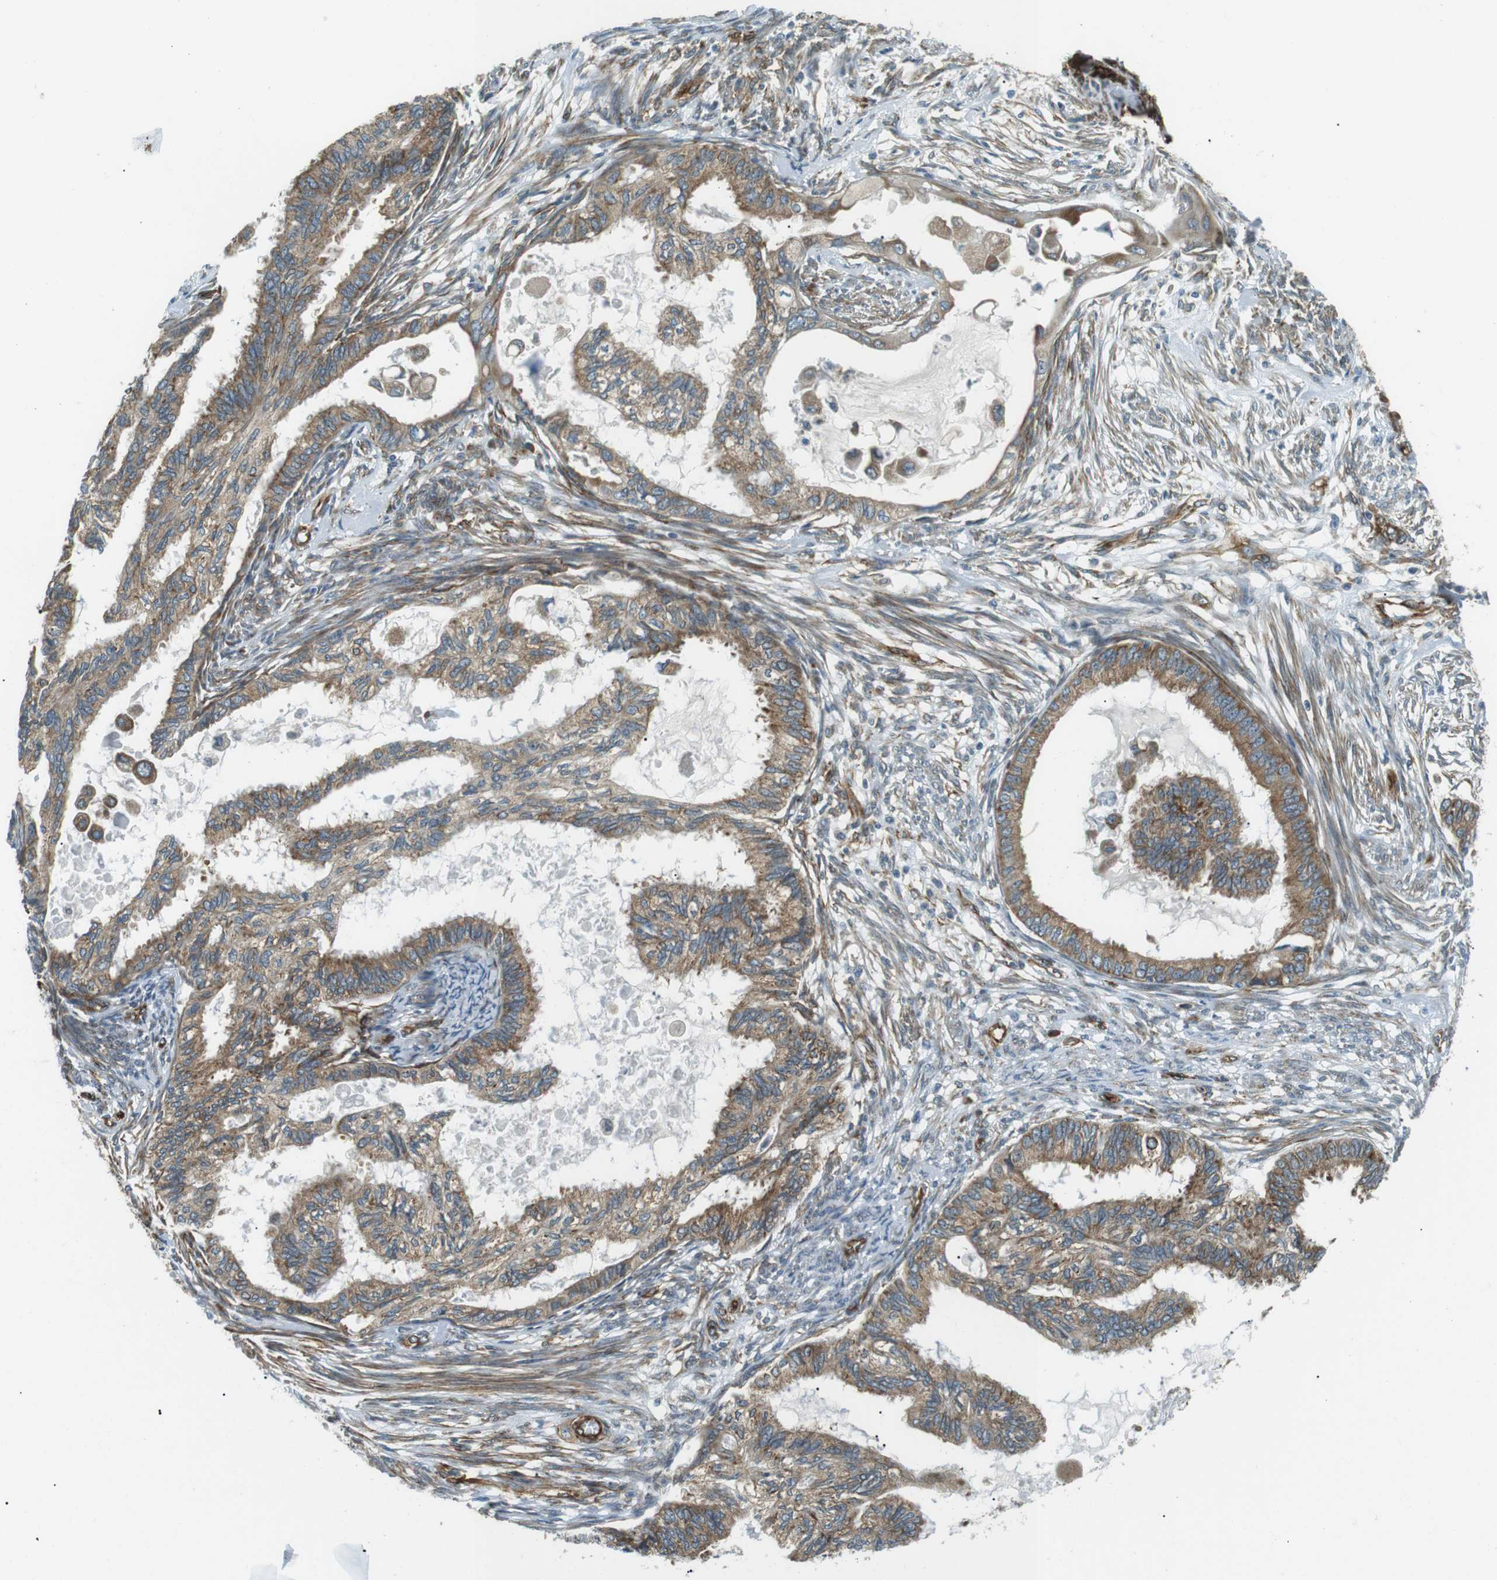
{"staining": {"intensity": "moderate", "quantity": ">75%", "location": "cytoplasmic/membranous"}, "tissue": "cervical cancer", "cell_type": "Tumor cells", "image_type": "cancer", "snomed": [{"axis": "morphology", "description": "Normal tissue, NOS"}, {"axis": "morphology", "description": "Adenocarcinoma, NOS"}, {"axis": "topography", "description": "Cervix"}, {"axis": "topography", "description": "Endometrium"}], "caption": "This is an image of immunohistochemistry staining of cervical cancer, which shows moderate staining in the cytoplasmic/membranous of tumor cells.", "gene": "ODR4", "patient": {"sex": "female", "age": 86}}